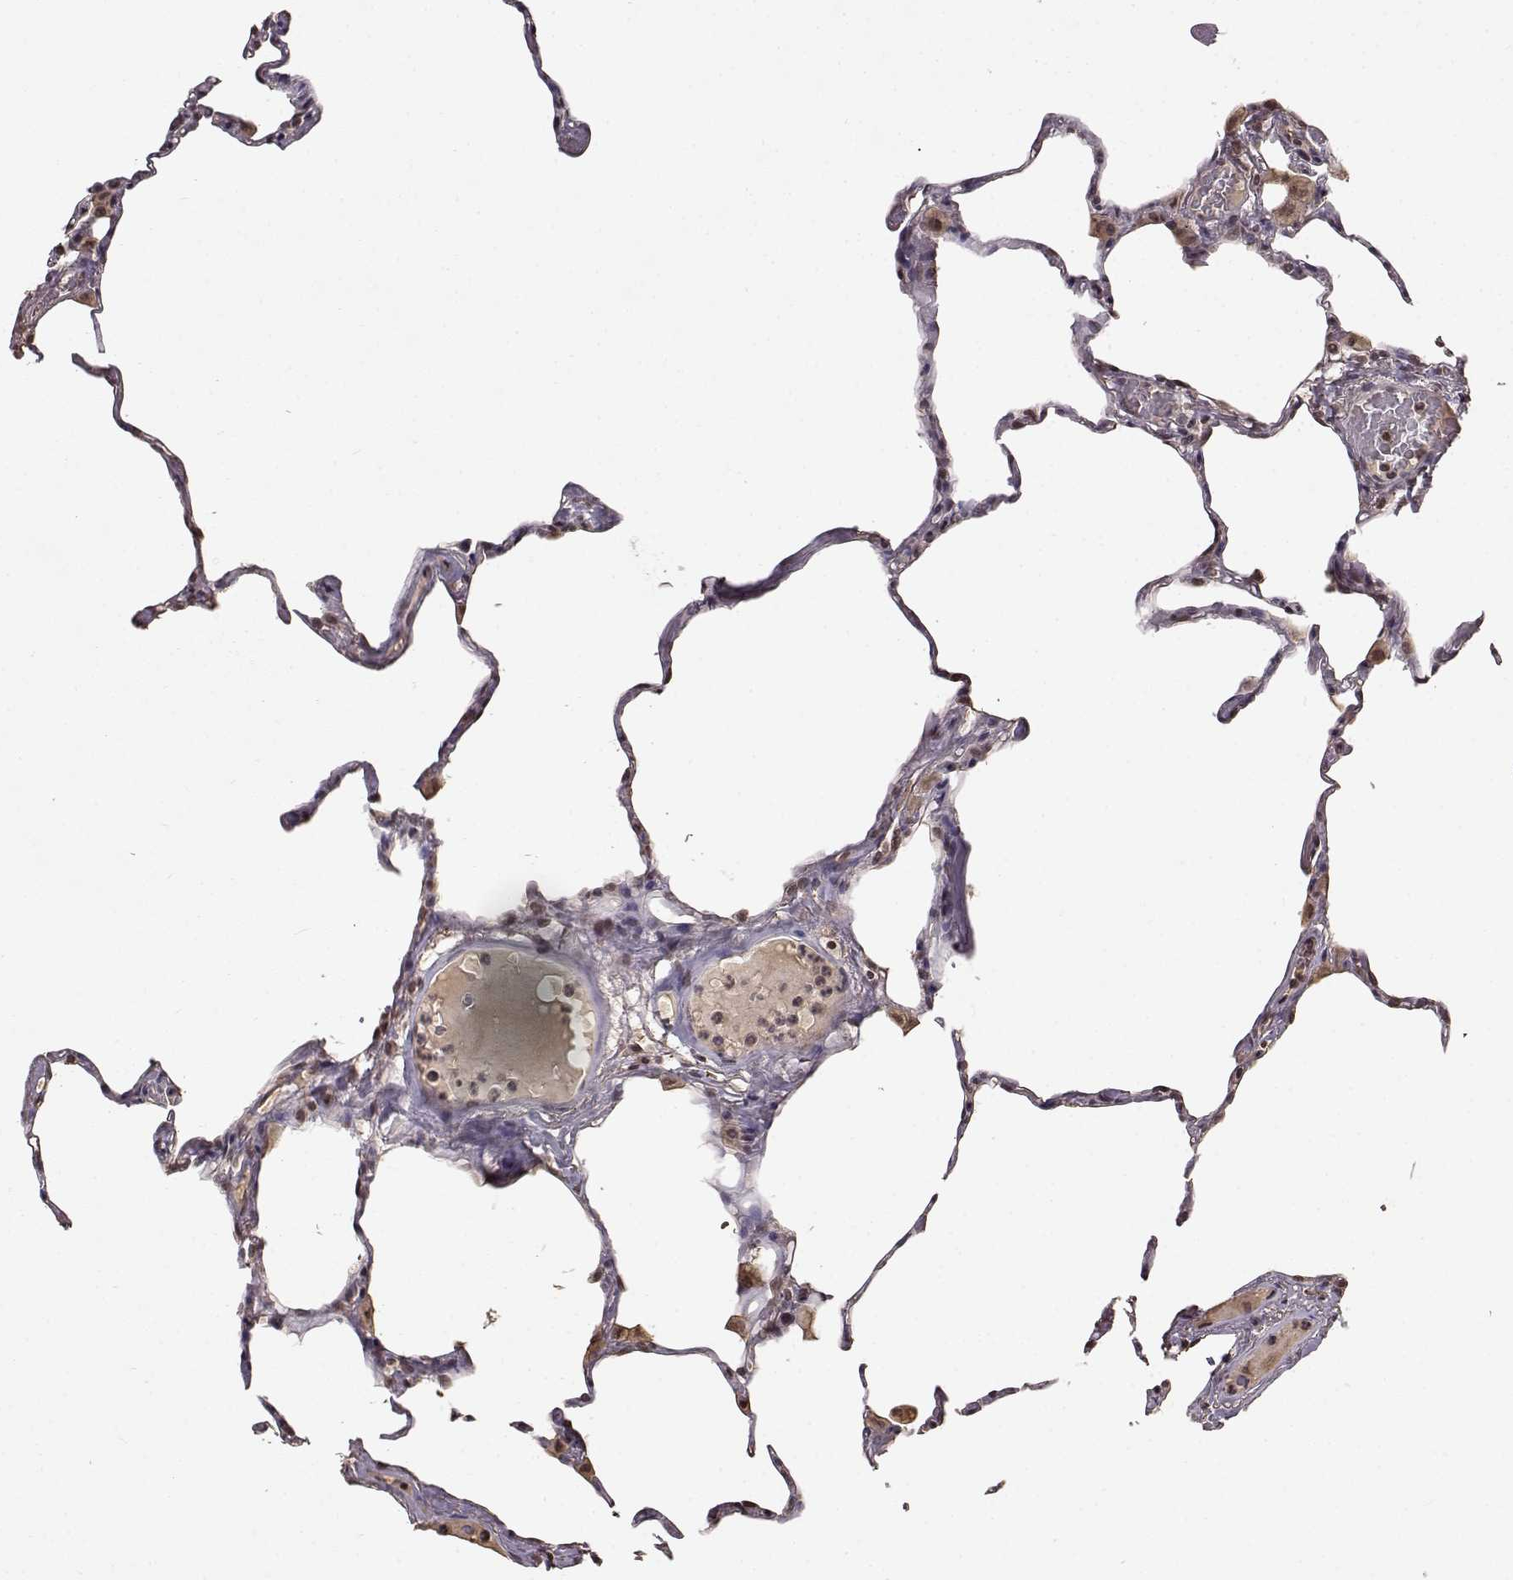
{"staining": {"intensity": "negative", "quantity": "none", "location": "none"}, "tissue": "lung", "cell_type": "Alveolar cells", "image_type": "normal", "snomed": [{"axis": "morphology", "description": "Normal tissue, NOS"}, {"axis": "topography", "description": "Lung"}], "caption": "Human lung stained for a protein using immunohistochemistry (IHC) demonstrates no staining in alveolar cells.", "gene": "NTRK2", "patient": {"sex": "male", "age": 65}}